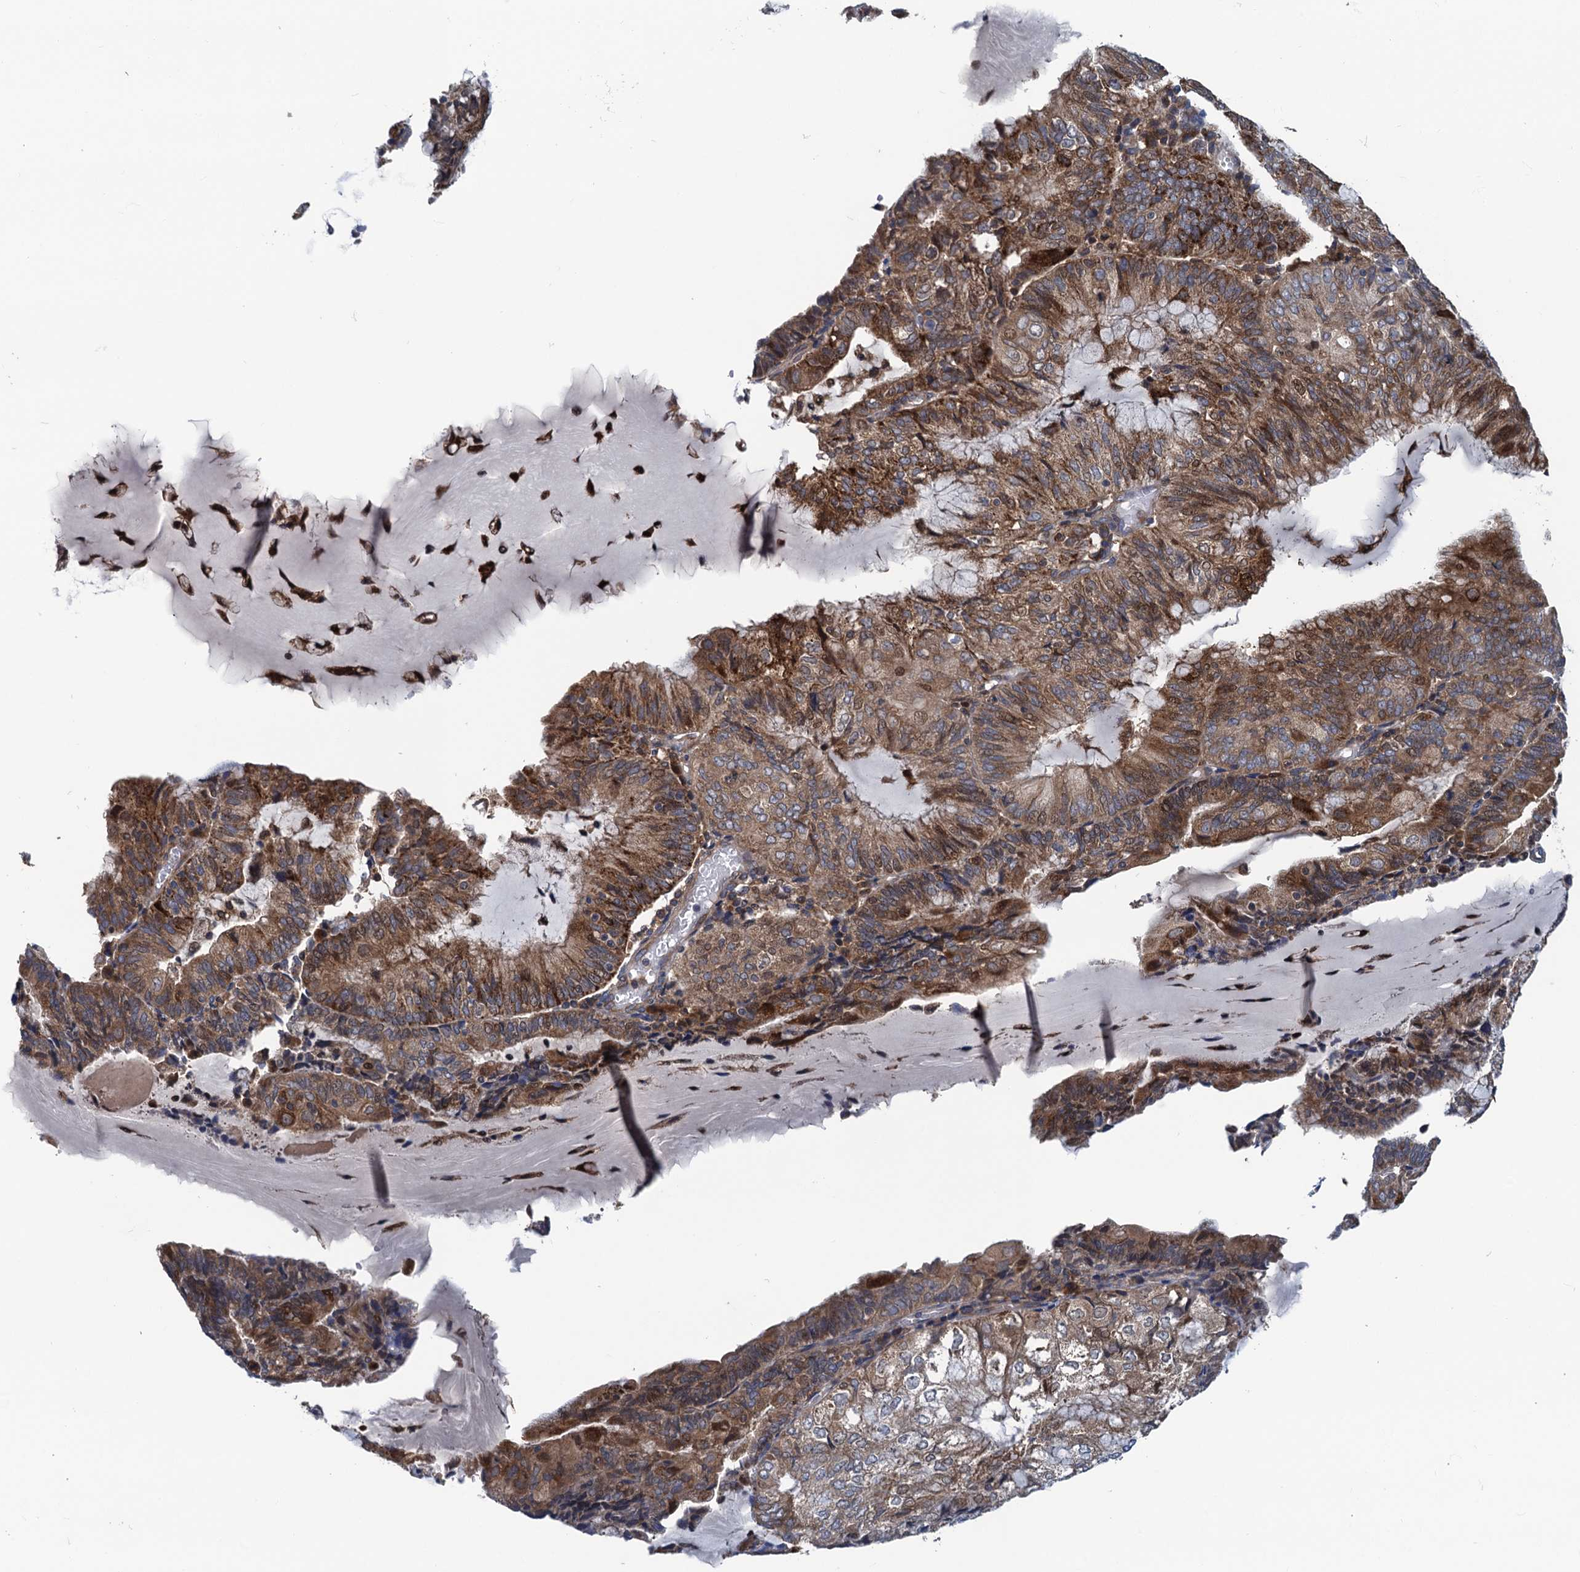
{"staining": {"intensity": "moderate", "quantity": ">75%", "location": "cytoplasmic/membranous,nuclear"}, "tissue": "endometrial cancer", "cell_type": "Tumor cells", "image_type": "cancer", "snomed": [{"axis": "morphology", "description": "Adenocarcinoma, NOS"}, {"axis": "topography", "description": "Endometrium"}], "caption": "IHC photomicrograph of neoplastic tissue: adenocarcinoma (endometrial) stained using immunohistochemistry displays medium levels of moderate protein expression localized specifically in the cytoplasmic/membranous and nuclear of tumor cells, appearing as a cytoplasmic/membranous and nuclear brown color.", "gene": "CNTN5", "patient": {"sex": "female", "age": 81}}